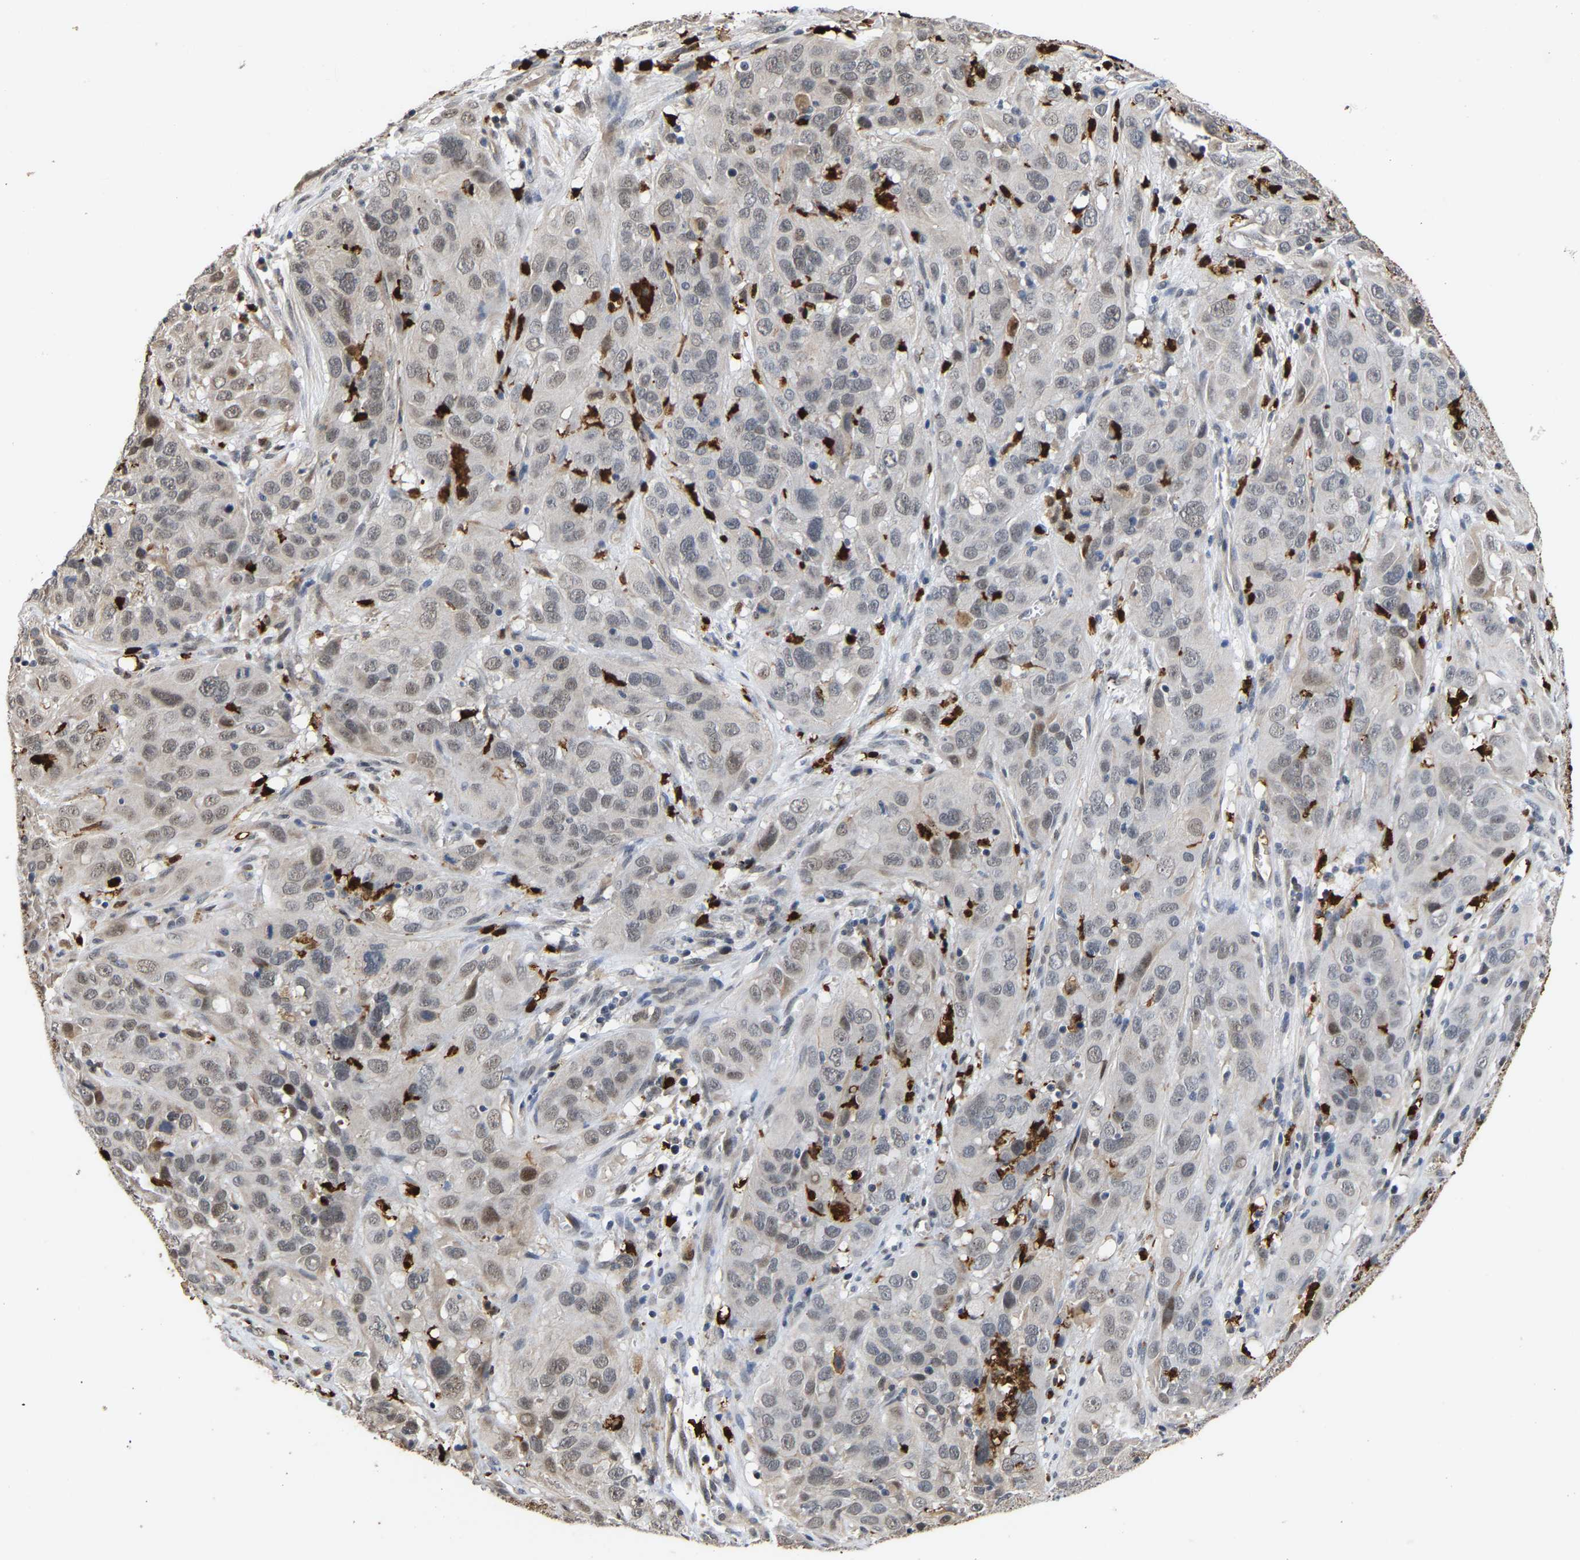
{"staining": {"intensity": "weak", "quantity": "25%-75%", "location": "nuclear"}, "tissue": "cervical cancer", "cell_type": "Tumor cells", "image_type": "cancer", "snomed": [{"axis": "morphology", "description": "Squamous cell carcinoma, NOS"}, {"axis": "topography", "description": "Cervix"}], "caption": "Protein staining of cervical squamous cell carcinoma tissue displays weak nuclear expression in approximately 25%-75% of tumor cells.", "gene": "TDRD7", "patient": {"sex": "female", "age": 32}}